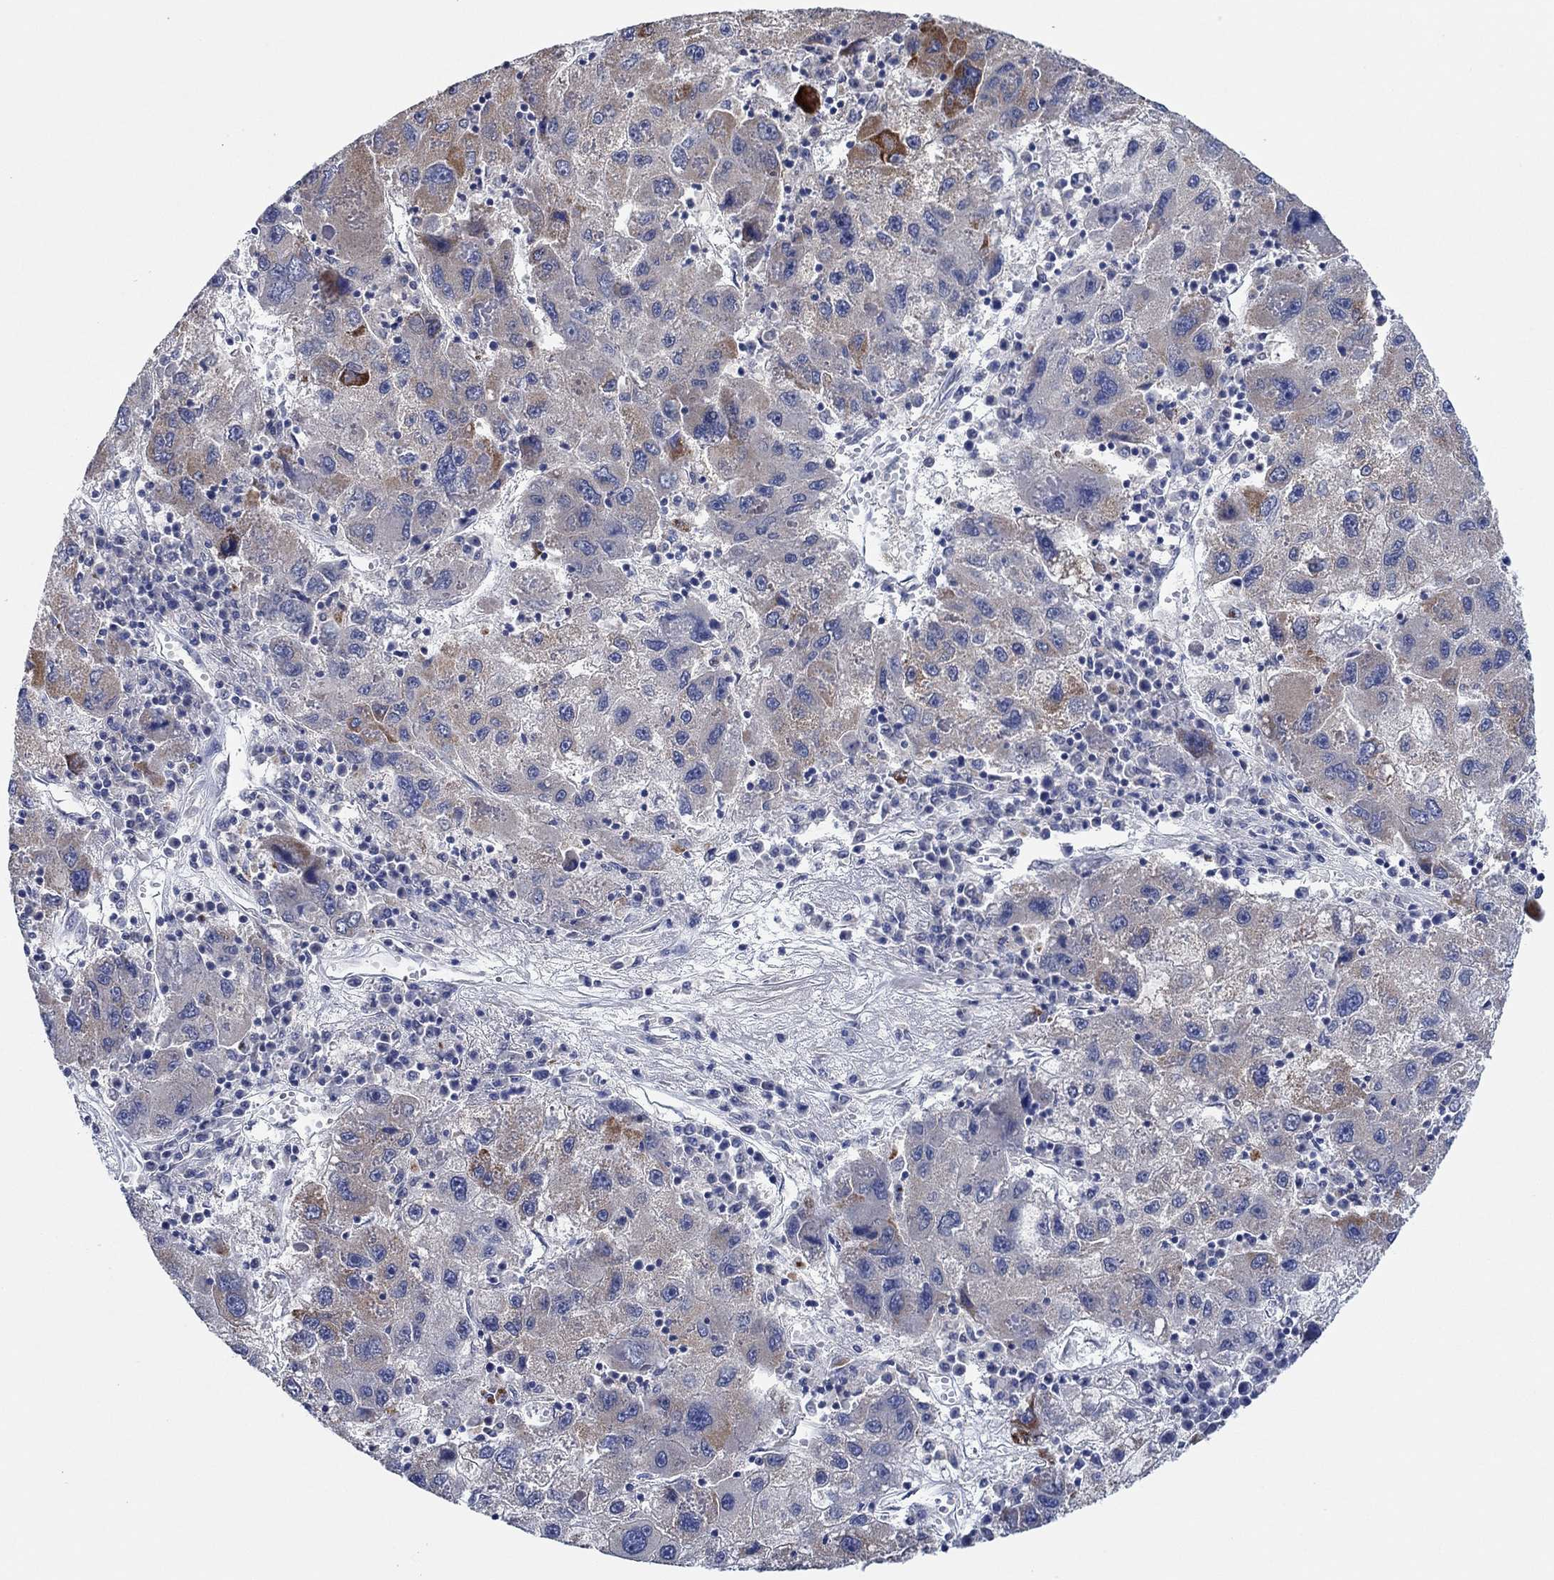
{"staining": {"intensity": "strong", "quantity": "<25%", "location": "cytoplasmic/membranous"}, "tissue": "liver cancer", "cell_type": "Tumor cells", "image_type": "cancer", "snomed": [{"axis": "morphology", "description": "Carcinoma, Hepatocellular, NOS"}, {"axis": "topography", "description": "Liver"}], "caption": "Hepatocellular carcinoma (liver) was stained to show a protein in brown. There is medium levels of strong cytoplasmic/membranous staining in about <25% of tumor cells. The staining is performed using DAB (3,3'-diaminobenzidine) brown chromogen to label protein expression. The nuclei are counter-stained blue using hematoxylin.", "gene": "PRRT3", "patient": {"sex": "male", "age": 75}}